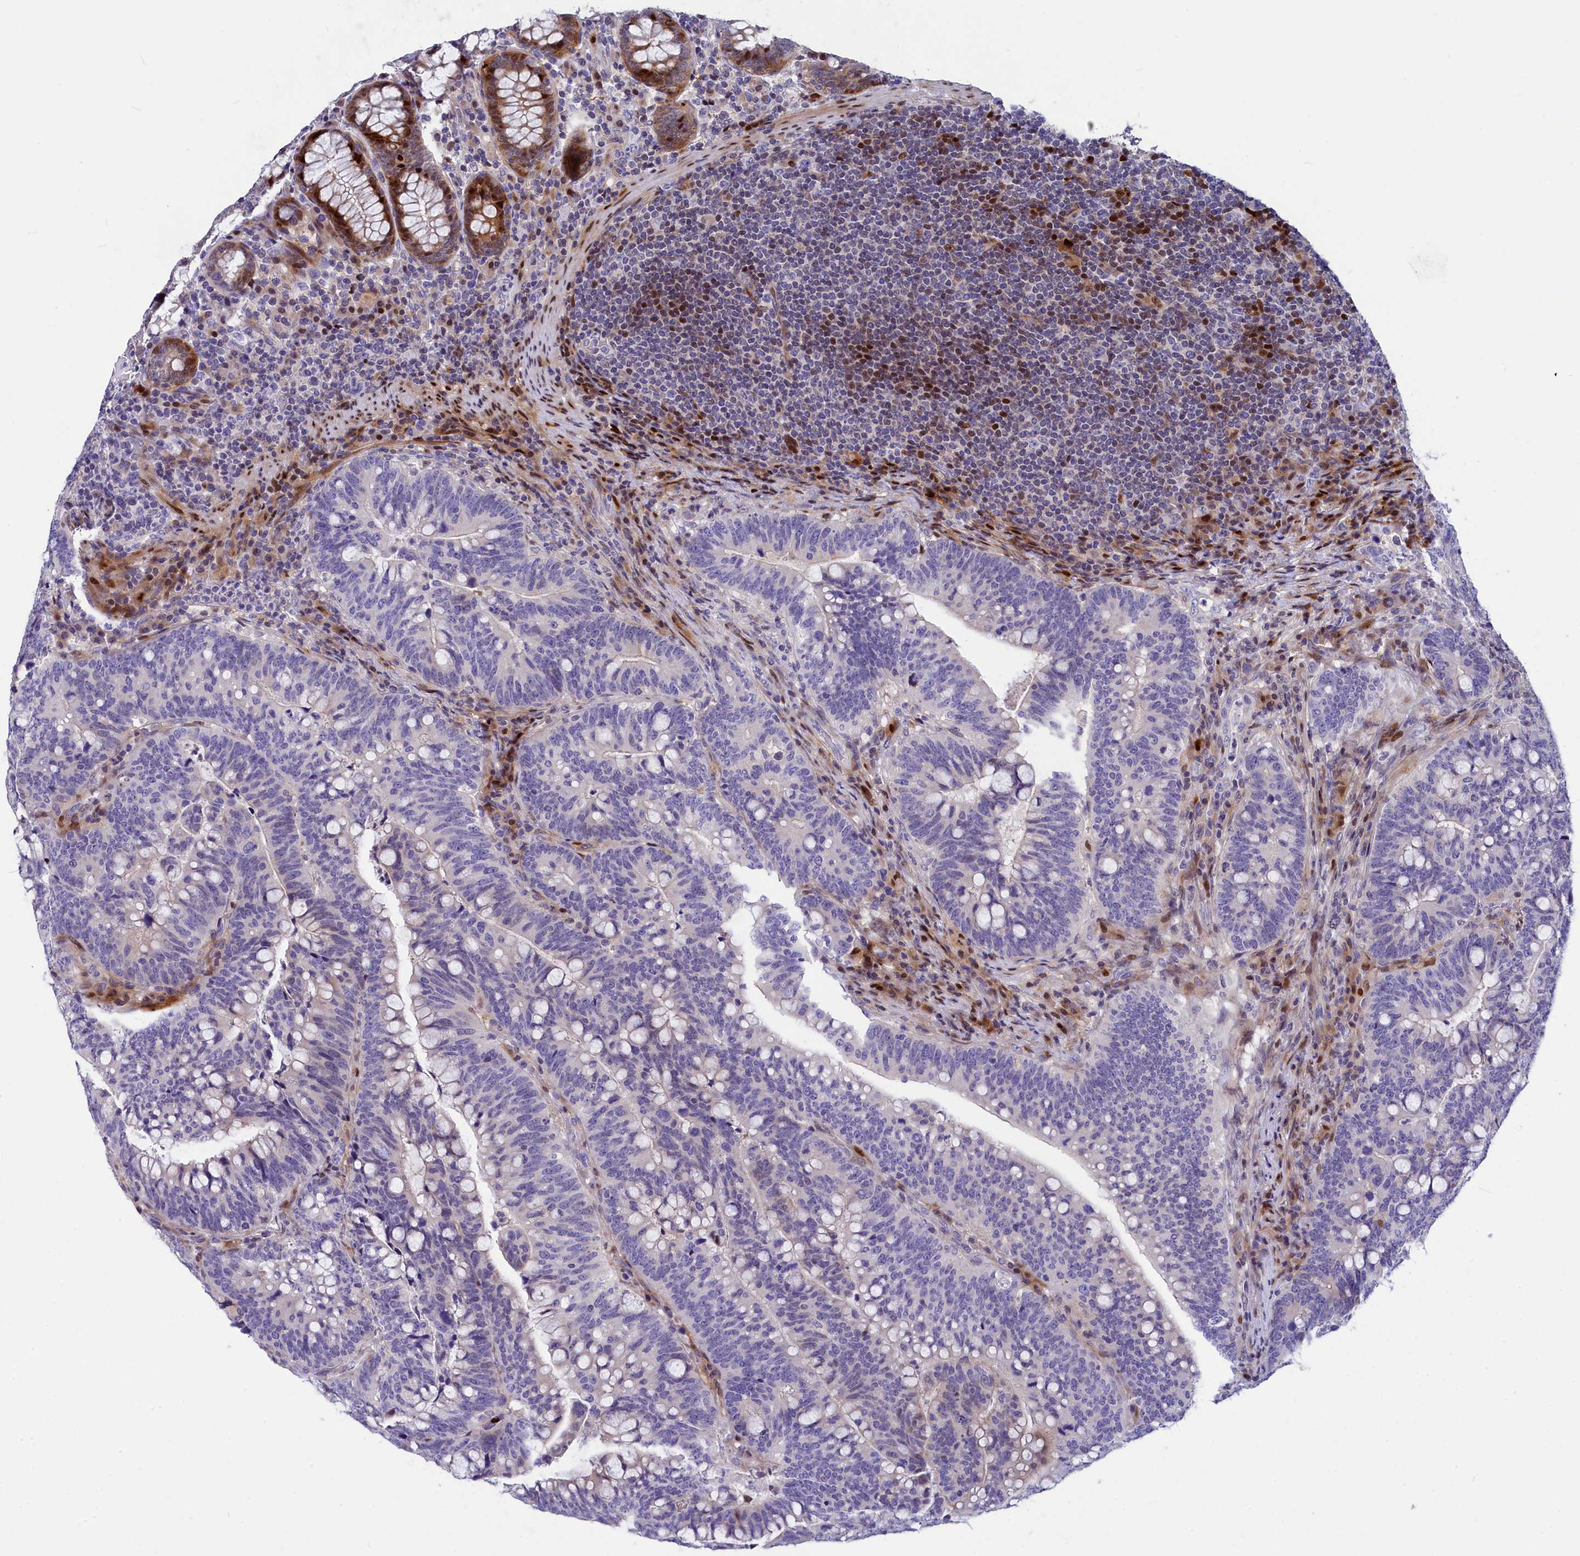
{"staining": {"intensity": "negative", "quantity": "none", "location": "none"}, "tissue": "colorectal cancer", "cell_type": "Tumor cells", "image_type": "cancer", "snomed": [{"axis": "morphology", "description": "Normal tissue, NOS"}, {"axis": "morphology", "description": "Adenocarcinoma, NOS"}, {"axis": "topography", "description": "Colon"}], "caption": "A photomicrograph of human colorectal cancer (adenocarcinoma) is negative for staining in tumor cells.", "gene": "NKPD1", "patient": {"sex": "female", "age": 66}}